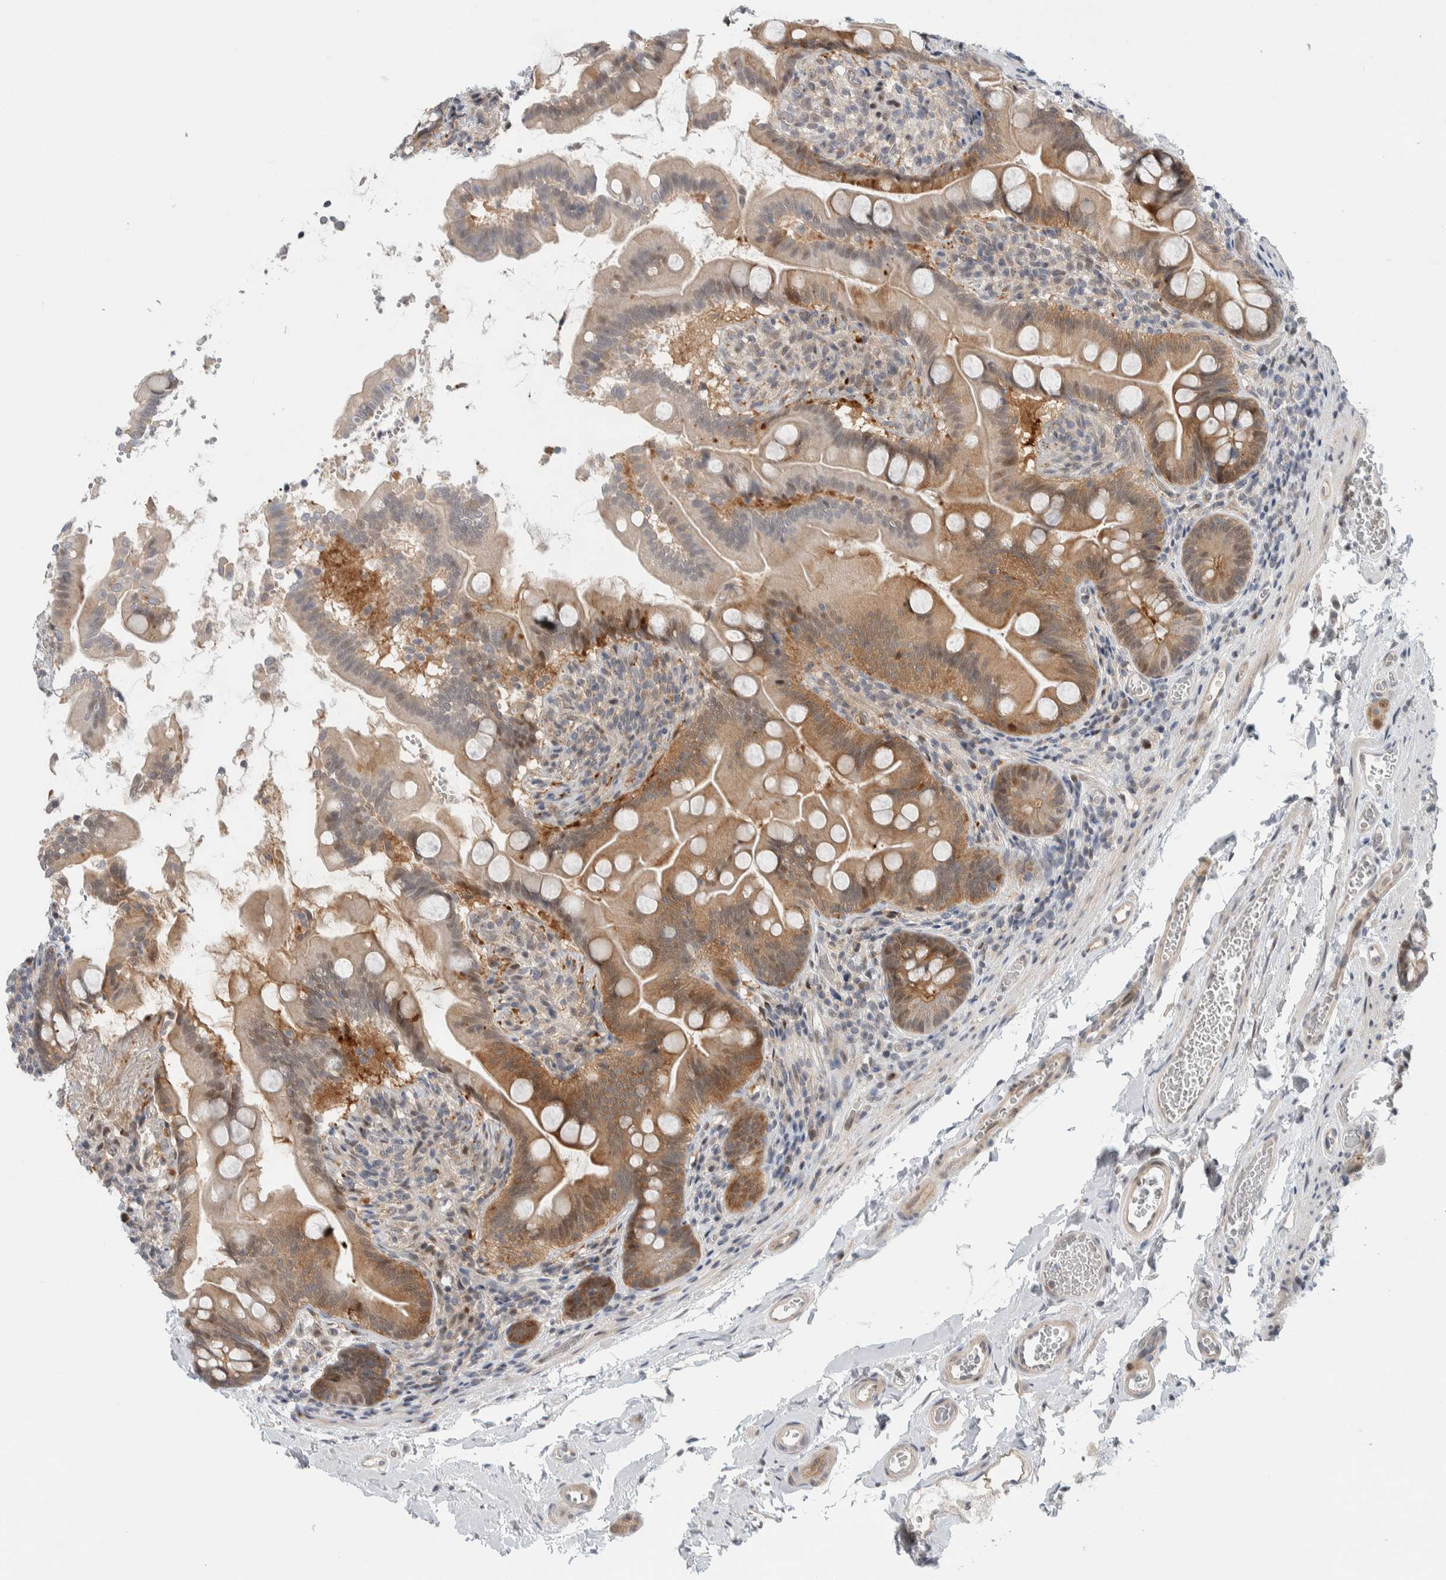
{"staining": {"intensity": "weak", "quantity": "25%-75%", "location": "cytoplasmic/membranous"}, "tissue": "small intestine", "cell_type": "Glandular cells", "image_type": "normal", "snomed": [{"axis": "morphology", "description": "Normal tissue, NOS"}, {"axis": "topography", "description": "Small intestine"}], "caption": "Glandular cells exhibit low levels of weak cytoplasmic/membranous positivity in about 25%-75% of cells in unremarkable small intestine.", "gene": "NCR3LG1", "patient": {"sex": "female", "age": 56}}